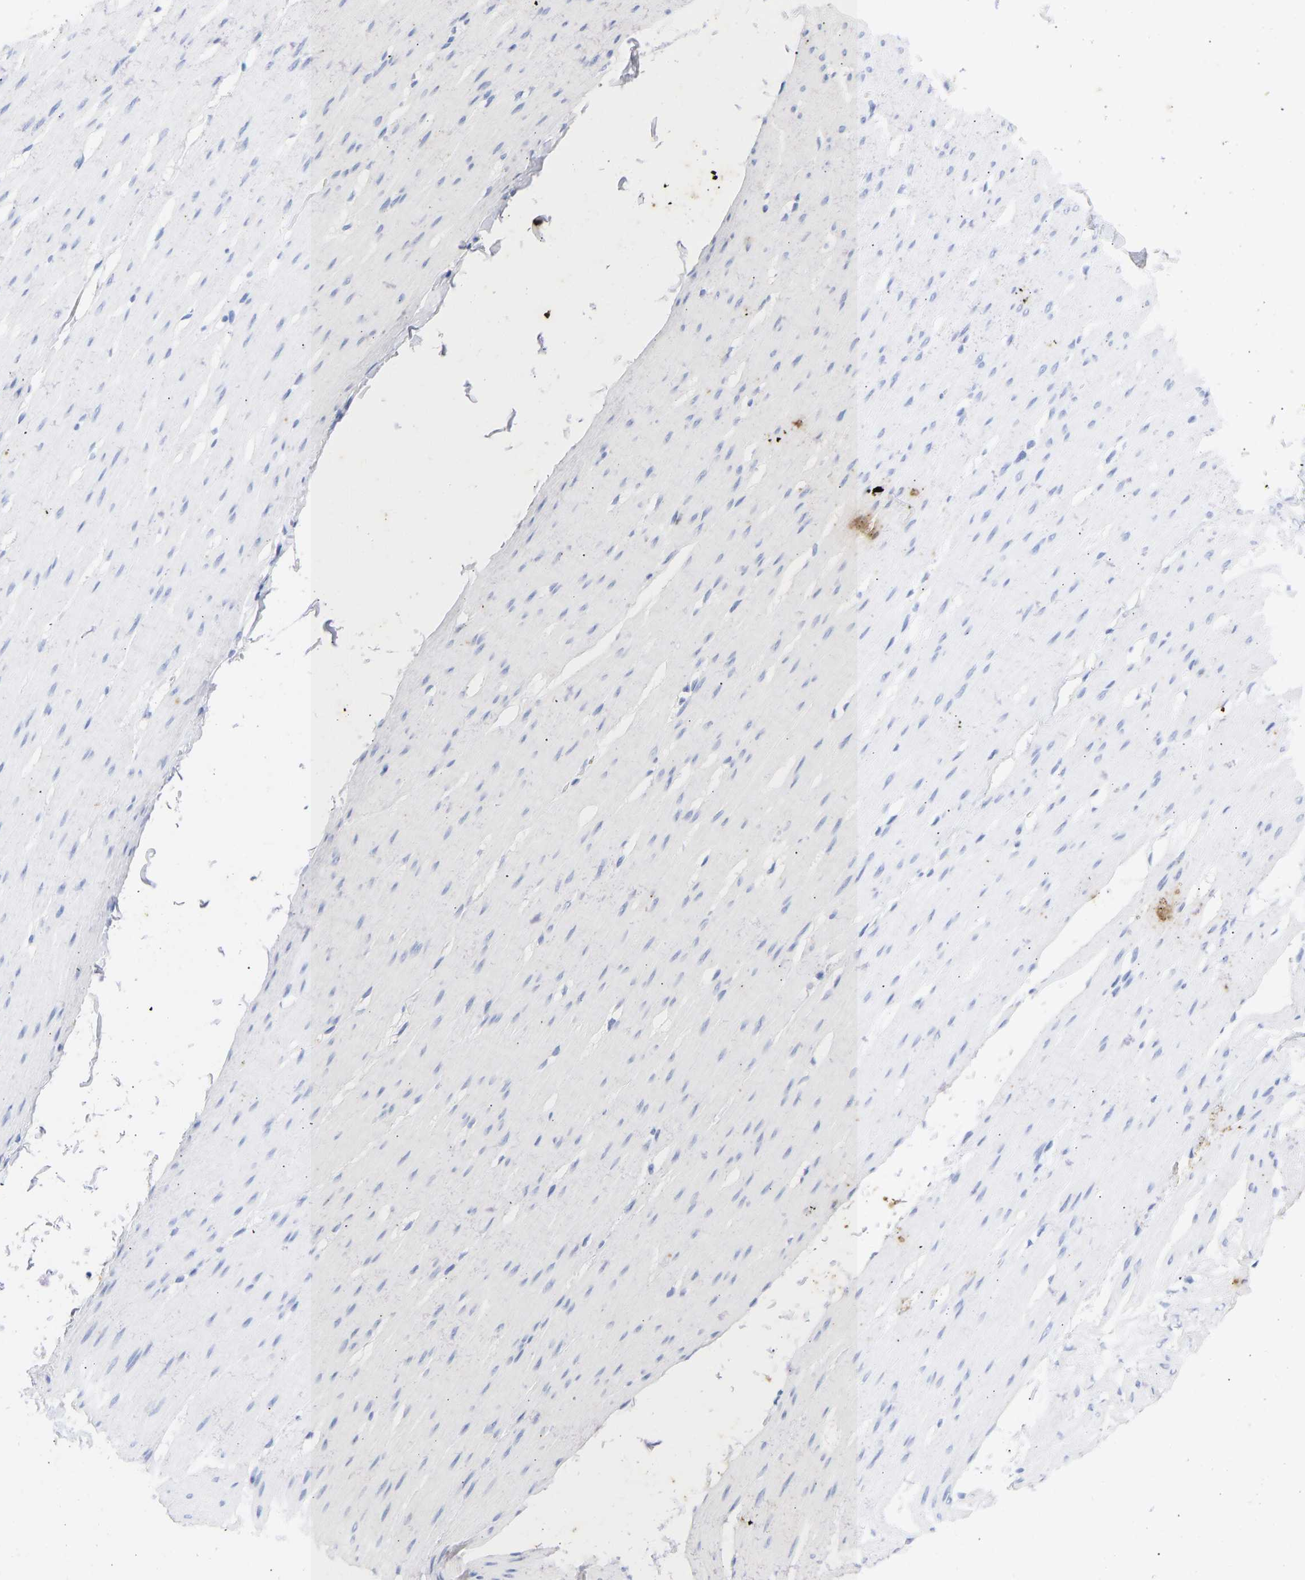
{"staining": {"intensity": "negative", "quantity": "none", "location": "none"}, "tissue": "smooth muscle", "cell_type": "Smooth muscle cells", "image_type": "normal", "snomed": [{"axis": "morphology", "description": "Normal tissue, NOS"}, {"axis": "topography", "description": "Smooth muscle"}, {"axis": "topography", "description": "Colon"}], "caption": "Immunohistochemistry (IHC) histopathology image of normal smooth muscle: smooth muscle stained with DAB (3,3'-diaminobenzidine) reveals no significant protein expression in smooth muscle cells.", "gene": "KRT1", "patient": {"sex": "male", "age": 67}}